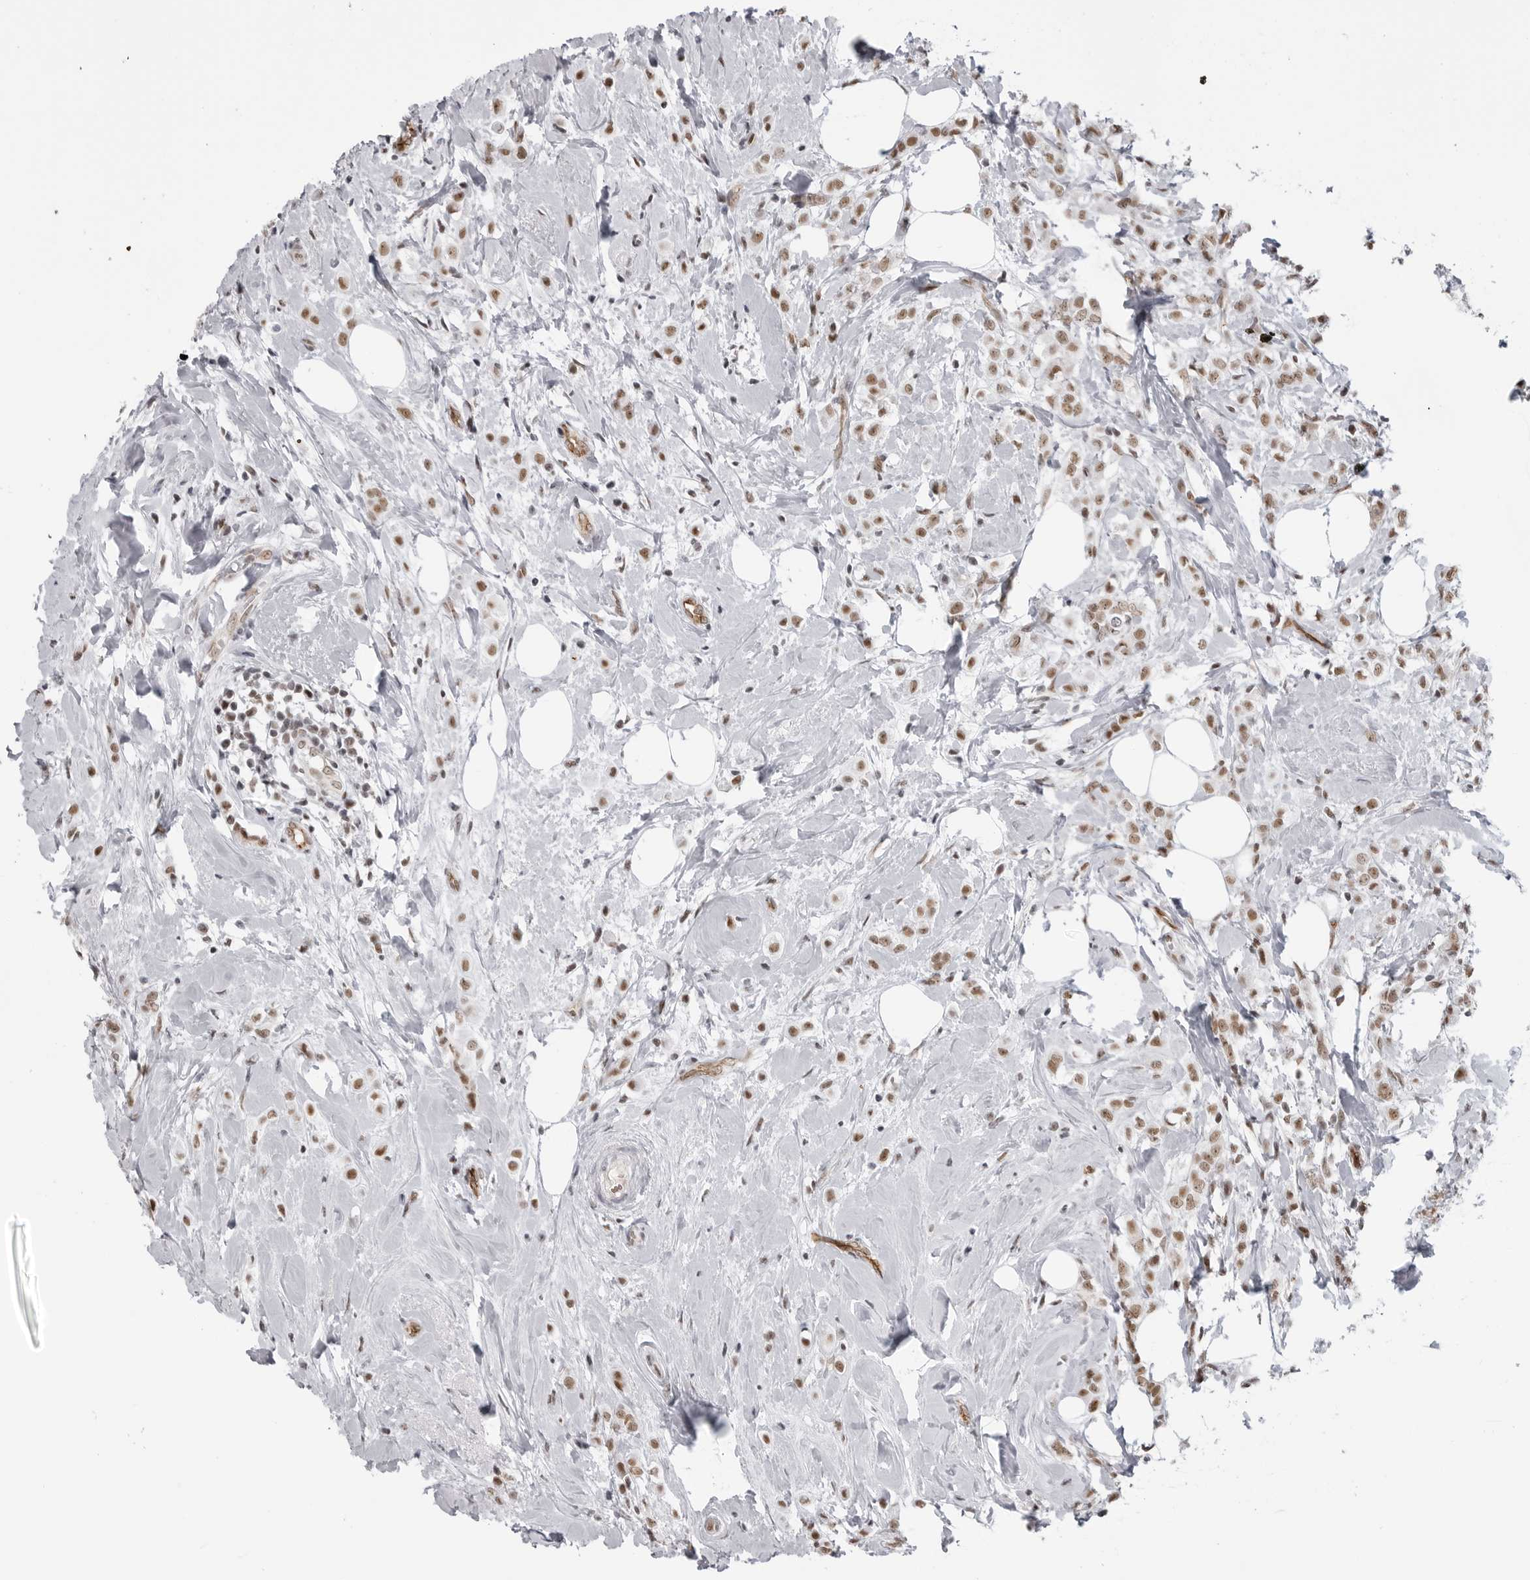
{"staining": {"intensity": "moderate", "quantity": ">75%", "location": "nuclear"}, "tissue": "breast cancer", "cell_type": "Tumor cells", "image_type": "cancer", "snomed": [{"axis": "morphology", "description": "Lobular carcinoma"}, {"axis": "topography", "description": "Breast"}], "caption": "Protein expression analysis of human breast lobular carcinoma reveals moderate nuclear positivity in approximately >75% of tumor cells. (Brightfield microscopy of DAB IHC at high magnification).", "gene": "RNF26", "patient": {"sex": "female", "age": 47}}